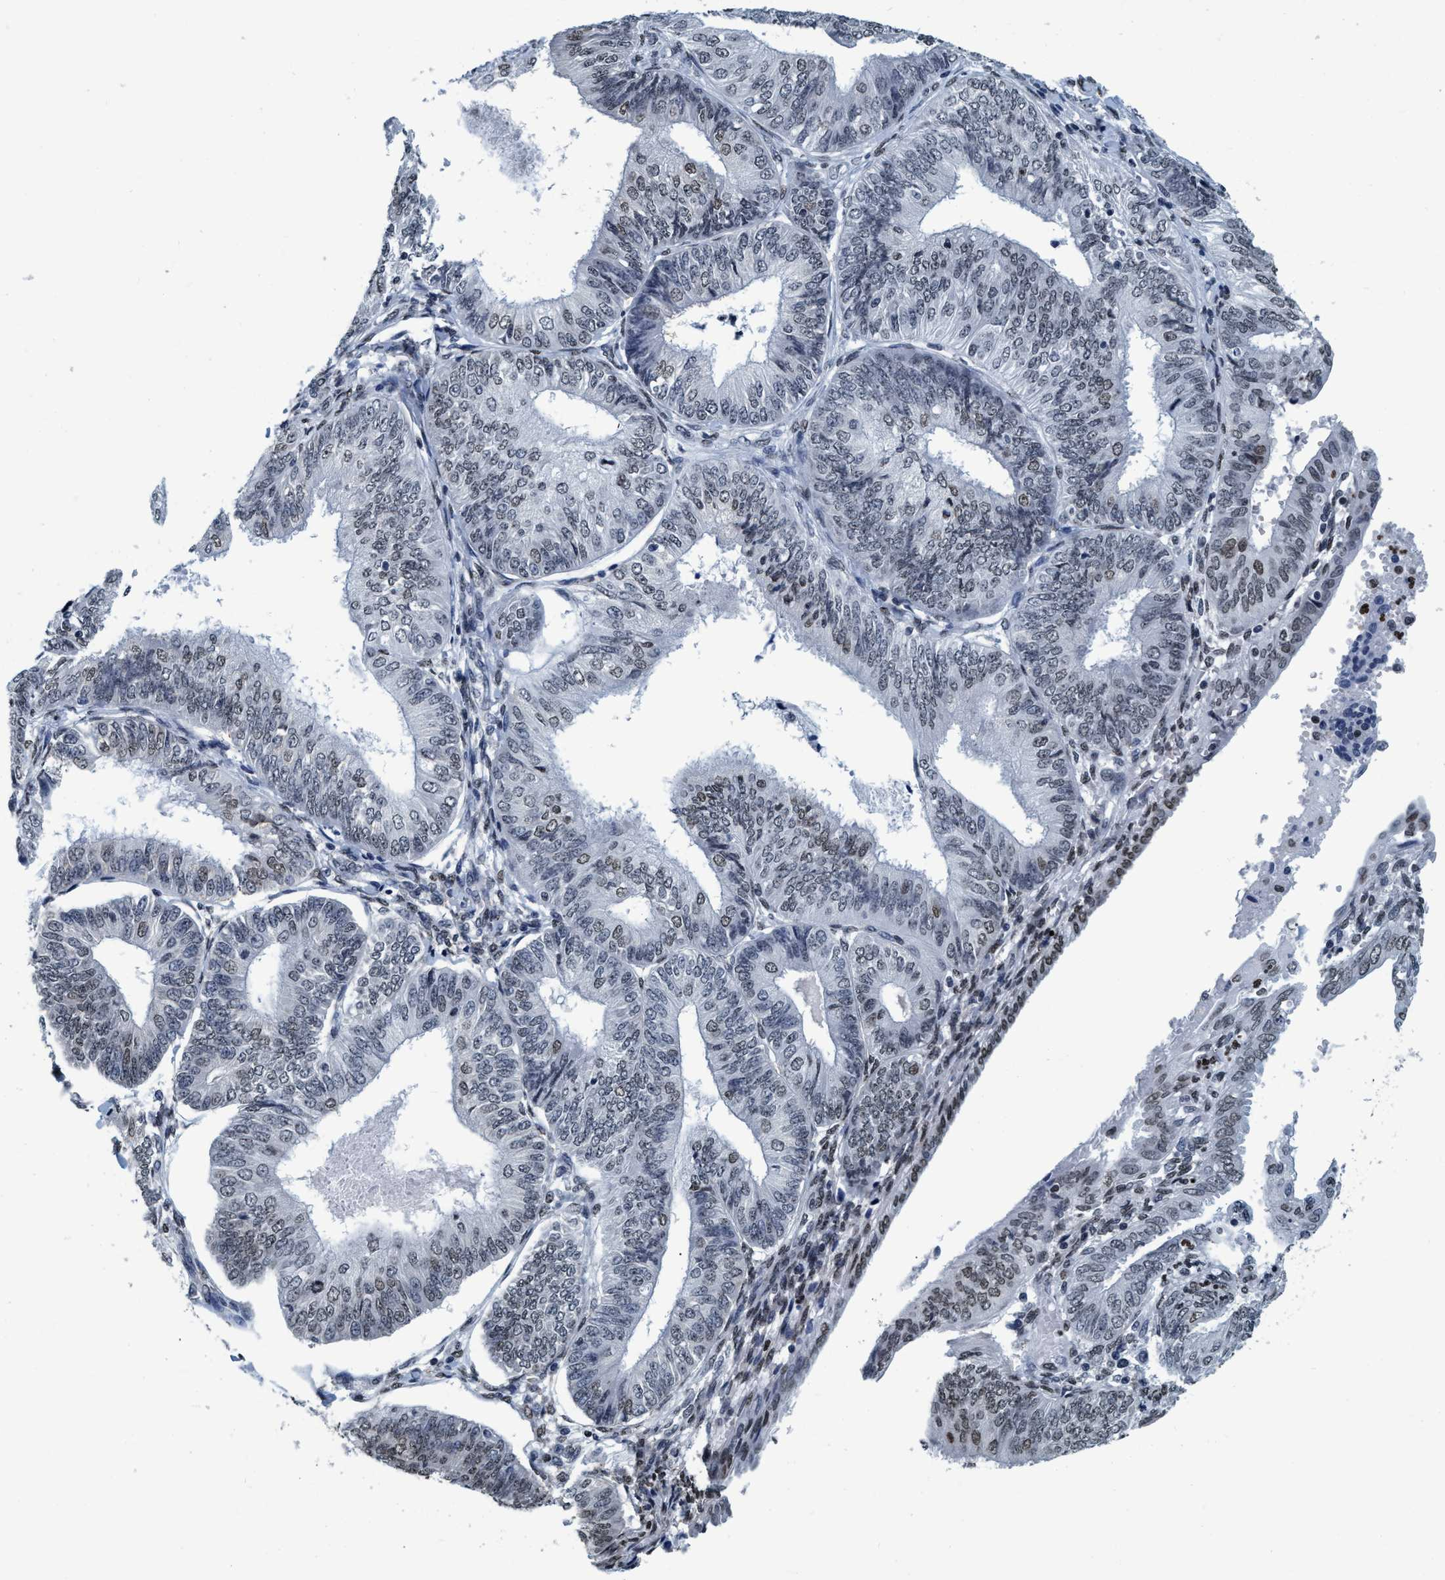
{"staining": {"intensity": "weak", "quantity": "<25%", "location": "nuclear"}, "tissue": "endometrial cancer", "cell_type": "Tumor cells", "image_type": "cancer", "snomed": [{"axis": "morphology", "description": "Adenocarcinoma, NOS"}, {"axis": "topography", "description": "Endometrium"}], "caption": "The immunohistochemistry histopathology image has no significant positivity in tumor cells of adenocarcinoma (endometrial) tissue.", "gene": "CCNE2", "patient": {"sex": "female", "age": 58}}